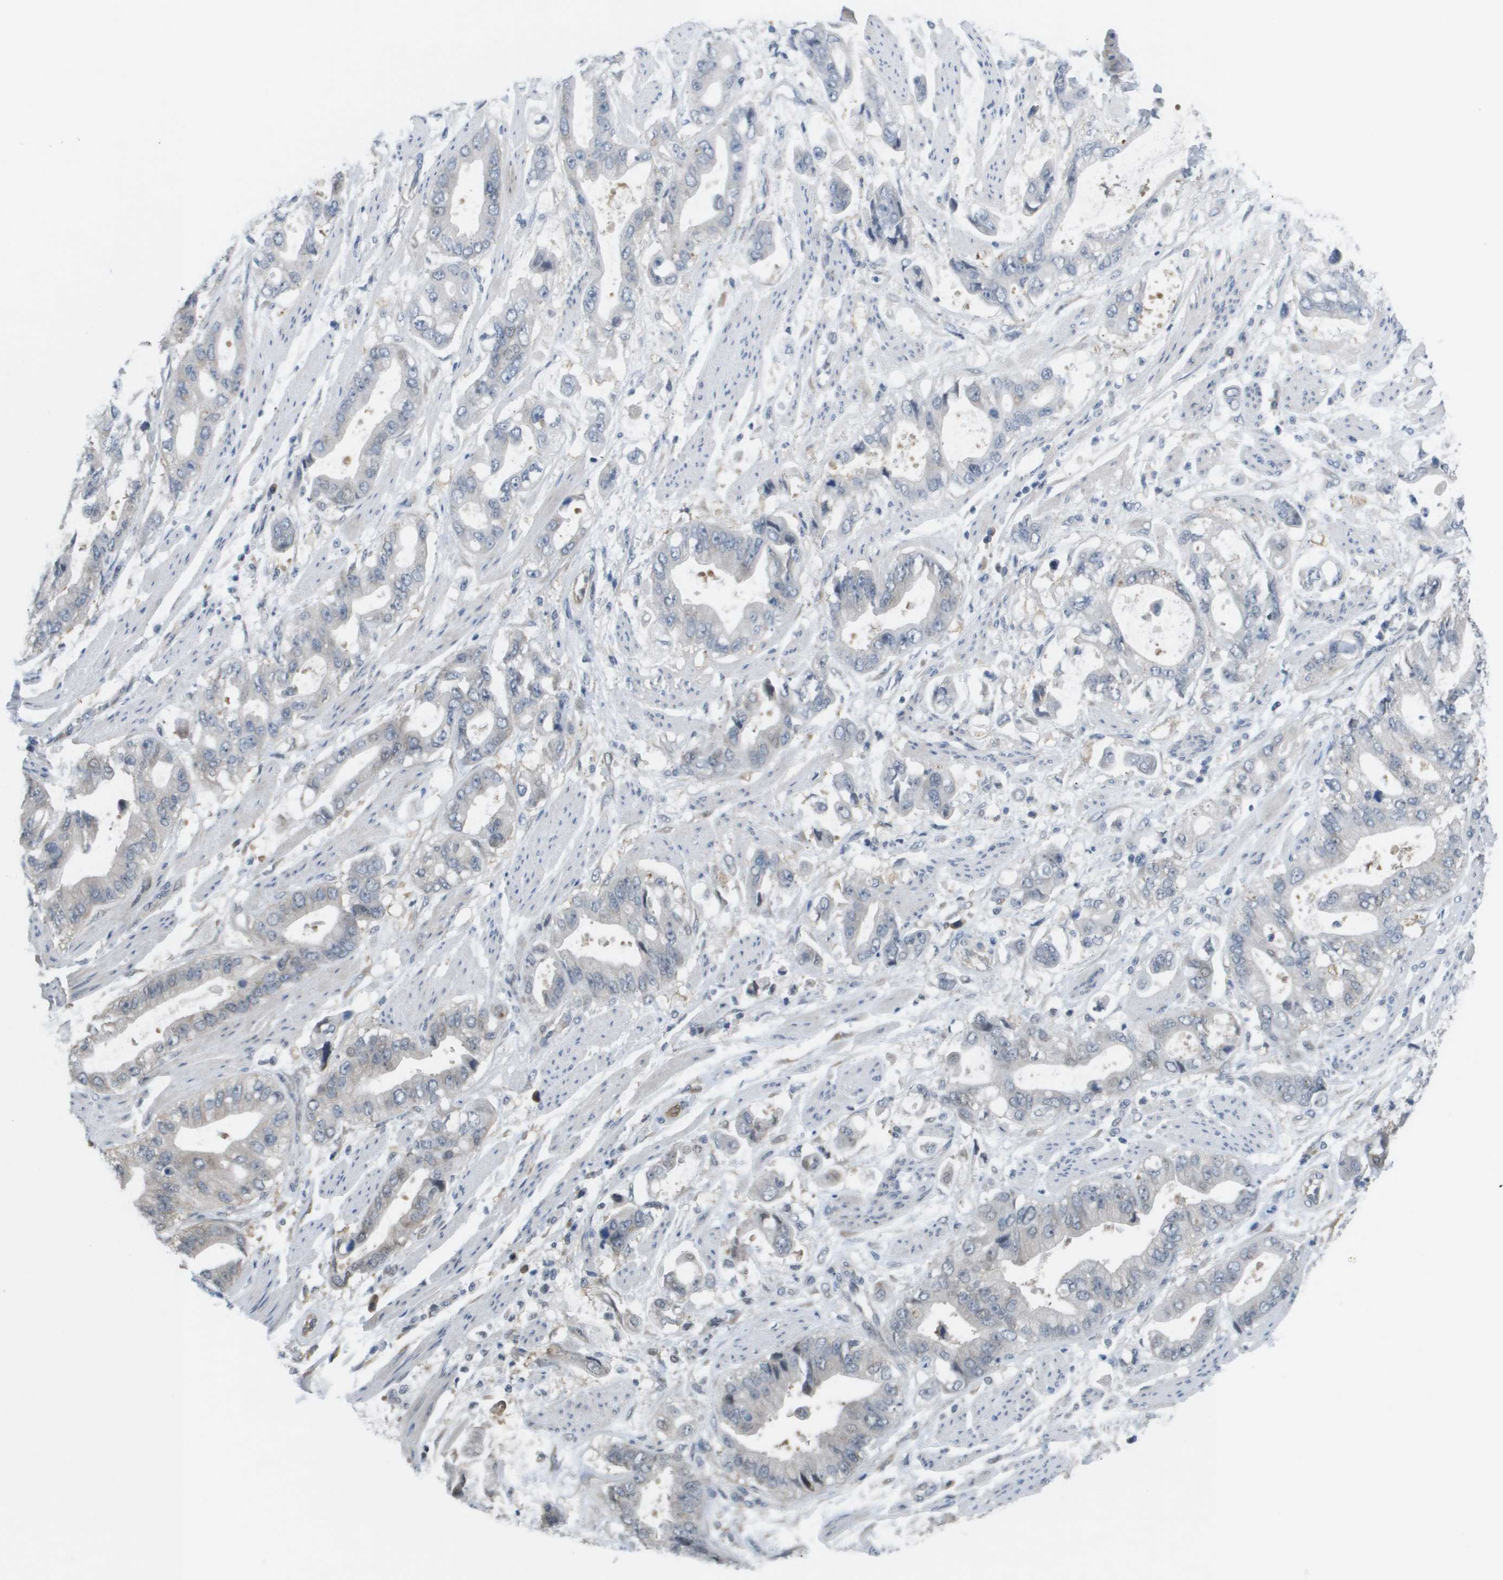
{"staining": {"intensity": "negative", "quantity": "none", "location": "none"}, "tissue": "stomach cancer", "cell_type": "Tumor cells", "image_type": "cancer", "snomed": [{"axis": "morphology", "description": "Normal tissue, NOS"}, {"axis": "morphology", "description": "Adenocarcinoma, NOS"}, {"axis": "topography", "description": "Stomach"}], "caption": "Tumor cells are negative for protein expression in human stomach cancer (adenocarcinoma). (DAB immunohistochemistry visualized using brightfield microscopy, high magnification).", "gene": "MARCHF8", "patient": {"sex": "male", "age": 62}}